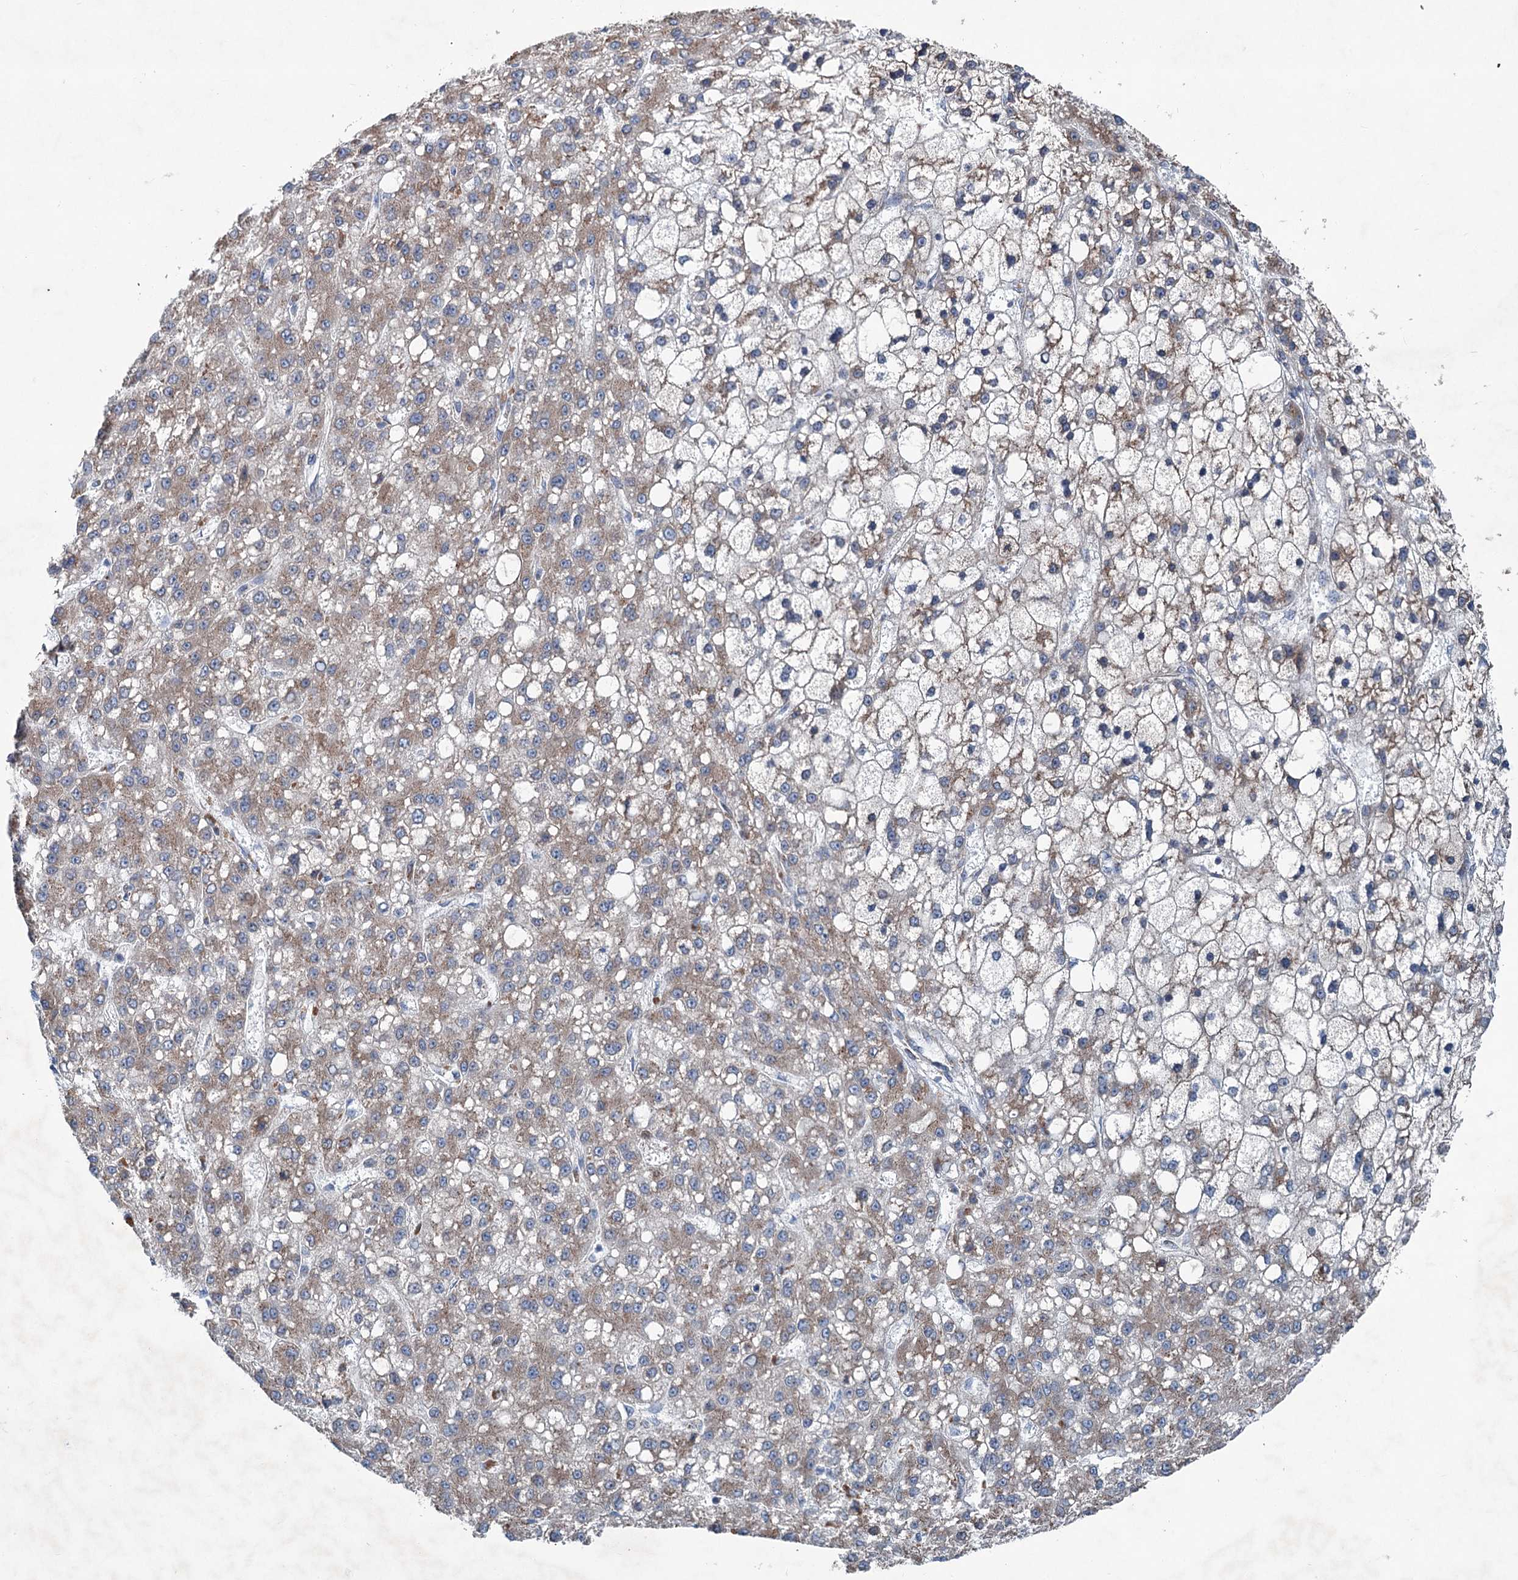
{"staining": {"intensity": "weak", "quantity": ">75%", "location": "cytoplasmic/membranous"}, "tissue": "liver cancer", "cell_type": "Tumor cells", "image_type": "cancer", "snomed": [{"axis": "morphology", "description": "Carcinoma, Hepatocellular, NOS"}, {"axis": "topography", "description": "Liver"}], "caption": "IHC histopathology image of hepatocellular carcinoma (liver) stained for a protein (brown), which shows low levels of weak cytoplasmic/membranous staining in about >75% of tumor cells.", "gene": "CALCOCO1", "patient": {"sex": "male", "age": 67}}